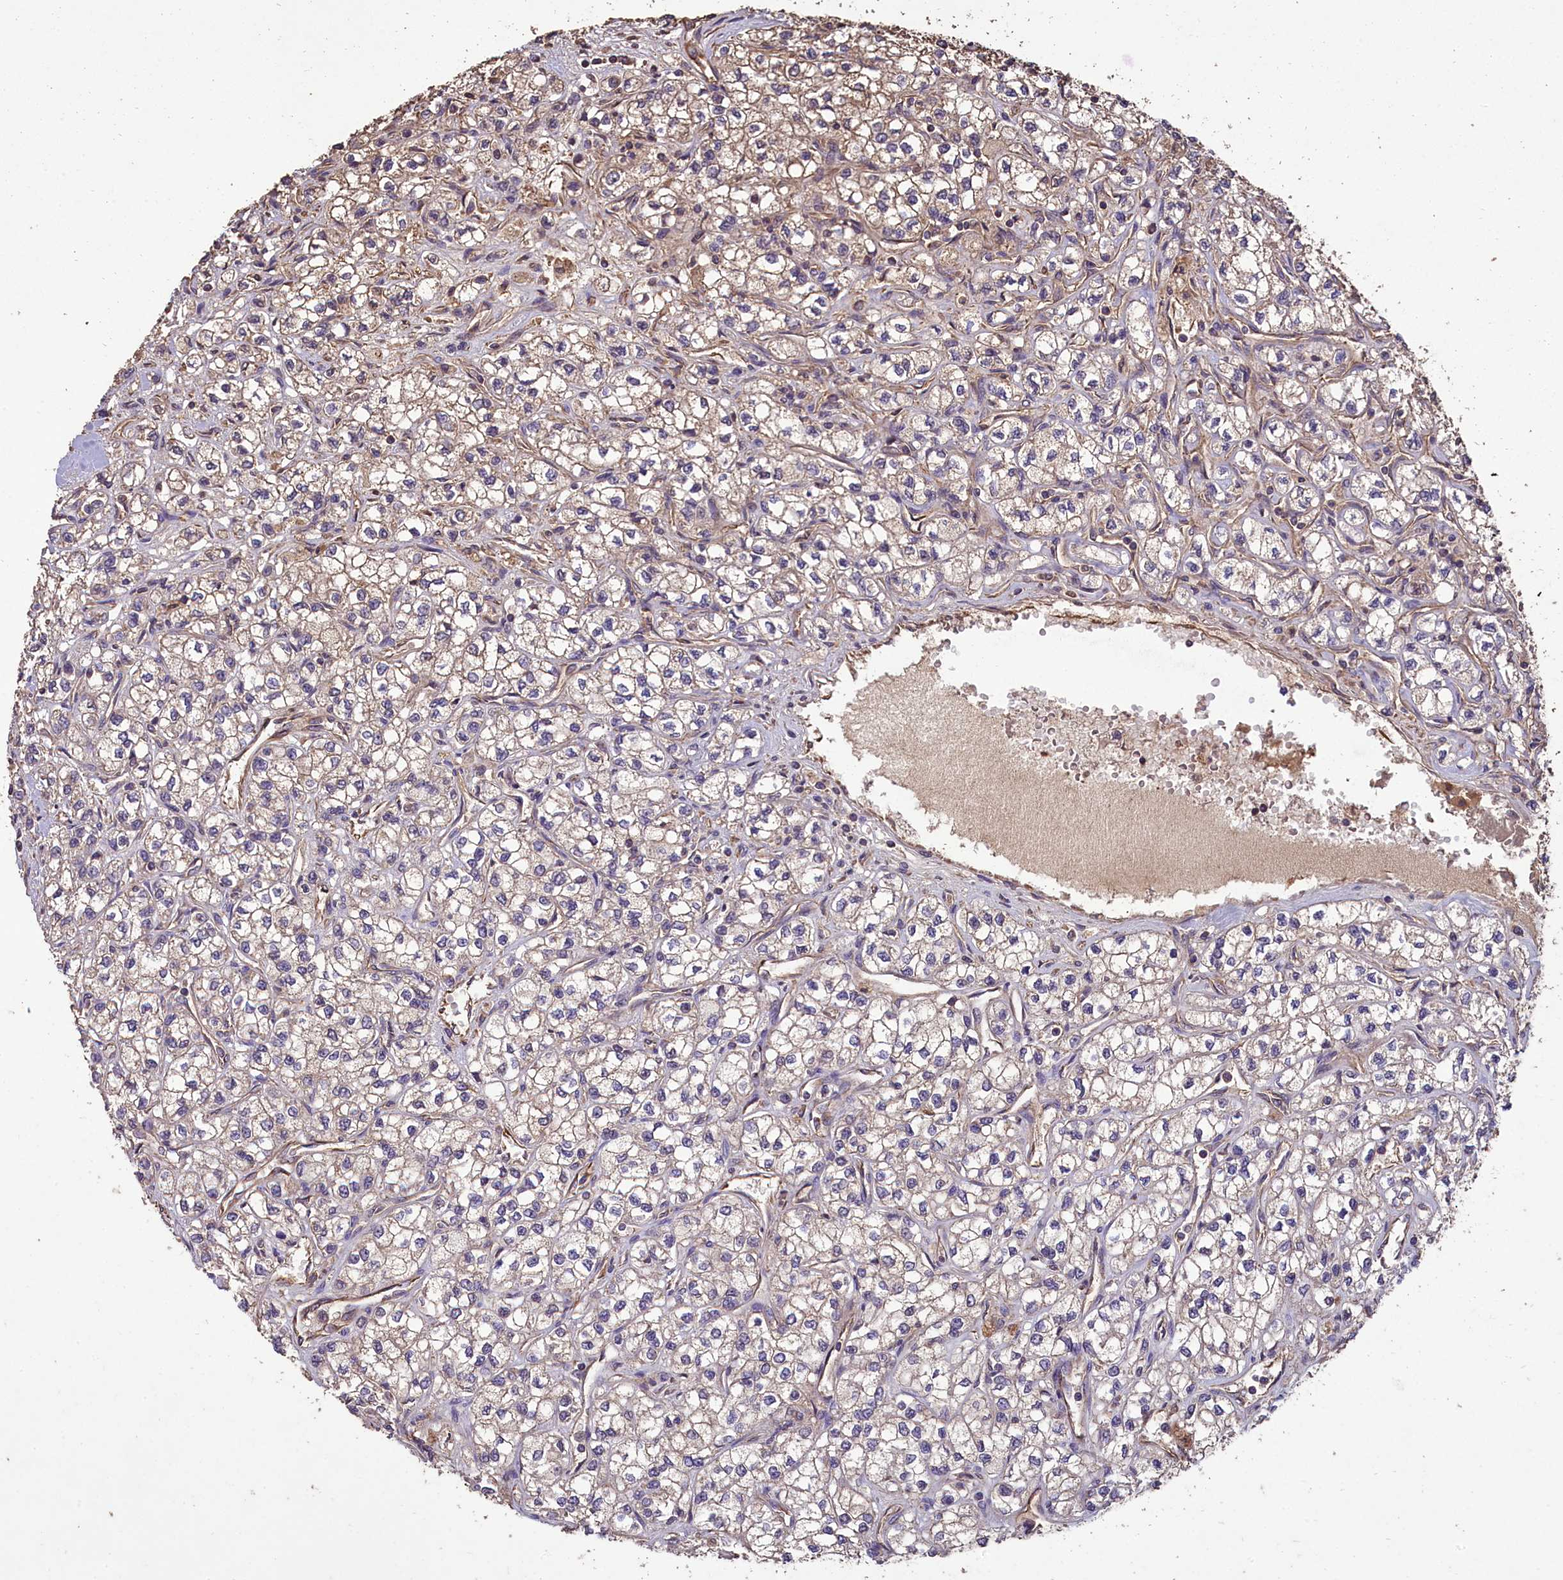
{"staining": {"intensity": "negative", "quantity": "none", "location": "none"}, "tissue": "renal cancer", "cell_type": "Tumor cells", "image_type": "cancer", "snomed": [{"axis": "morphology", "description": "Adenocarcinoma, NOS"}, {"axis": "topography", "description": "Kidney"}], "caption": "Immunohistochemistry (IHC) of renal cancer (adenocarcinoma) demonstrates no staining in tumor cells. (DAB IHC with hematoxylin counter stain).", "gene": "TTLL10", "patient": {"sex": "male", "age": 80}}